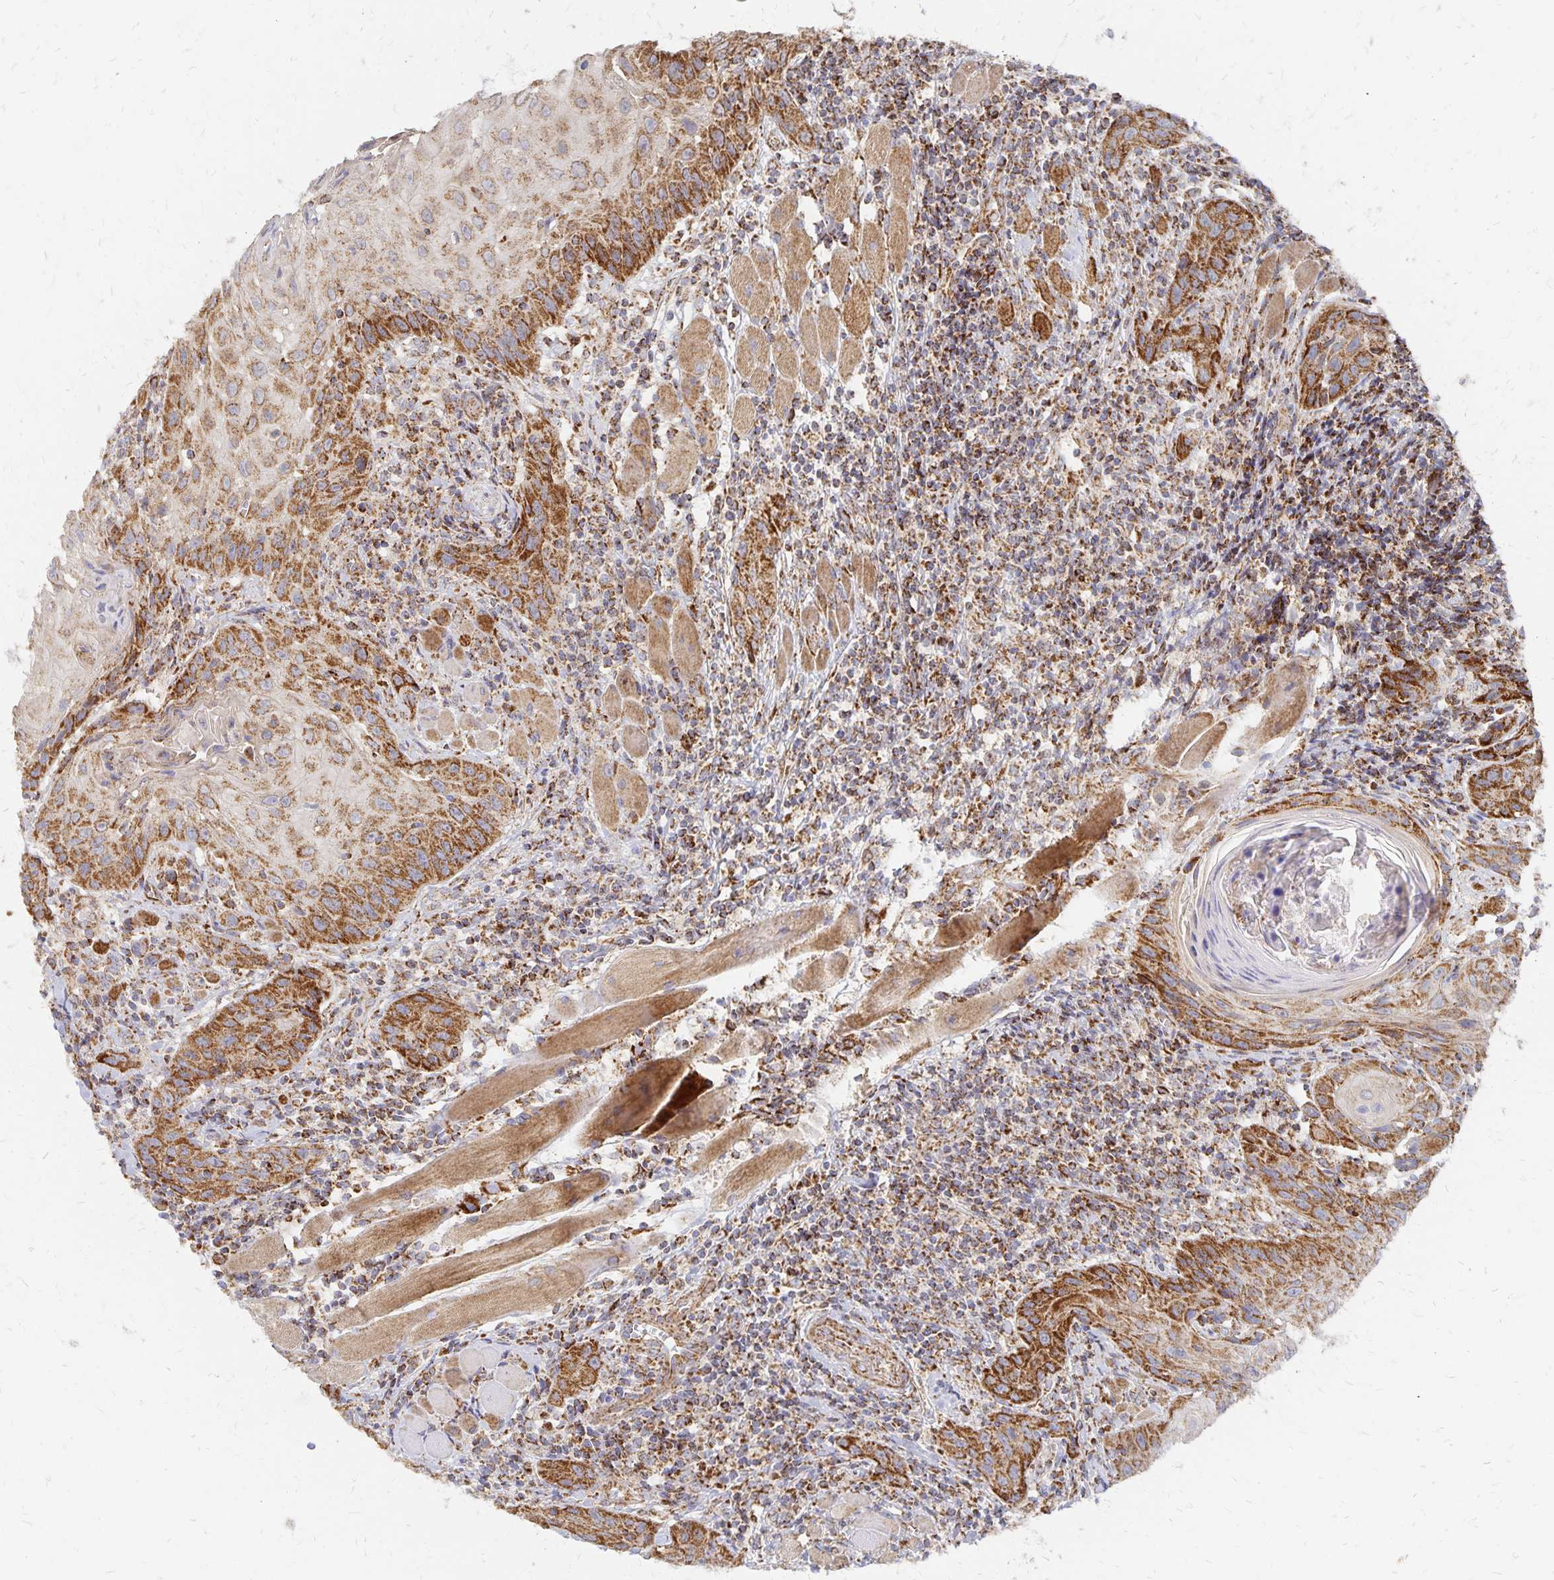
{"staining": {"intensity": "moderate", "quantity": ">75%", "location": "cytoplasmic/membranous"}, "tissue": "head and neck cancer", "cell_type": "Tumor cells", "image_type": "cancer", "snomed": [{"axis": "morphology", "description": "Squamous cell carcinoma, NOS"}, {"axis": "topography", "description": "Oral tissue"}, {"axis": "topography", "description": "Head-Neck"}], "caption": "Immunohistochemical staining of human head and neck cancer exhibits moderate cytoplasmic/membranous protein staining in approximately >75% of tumor cells.", "gene": "STOML2", "patient": {"sex": "male", "age": 58}}